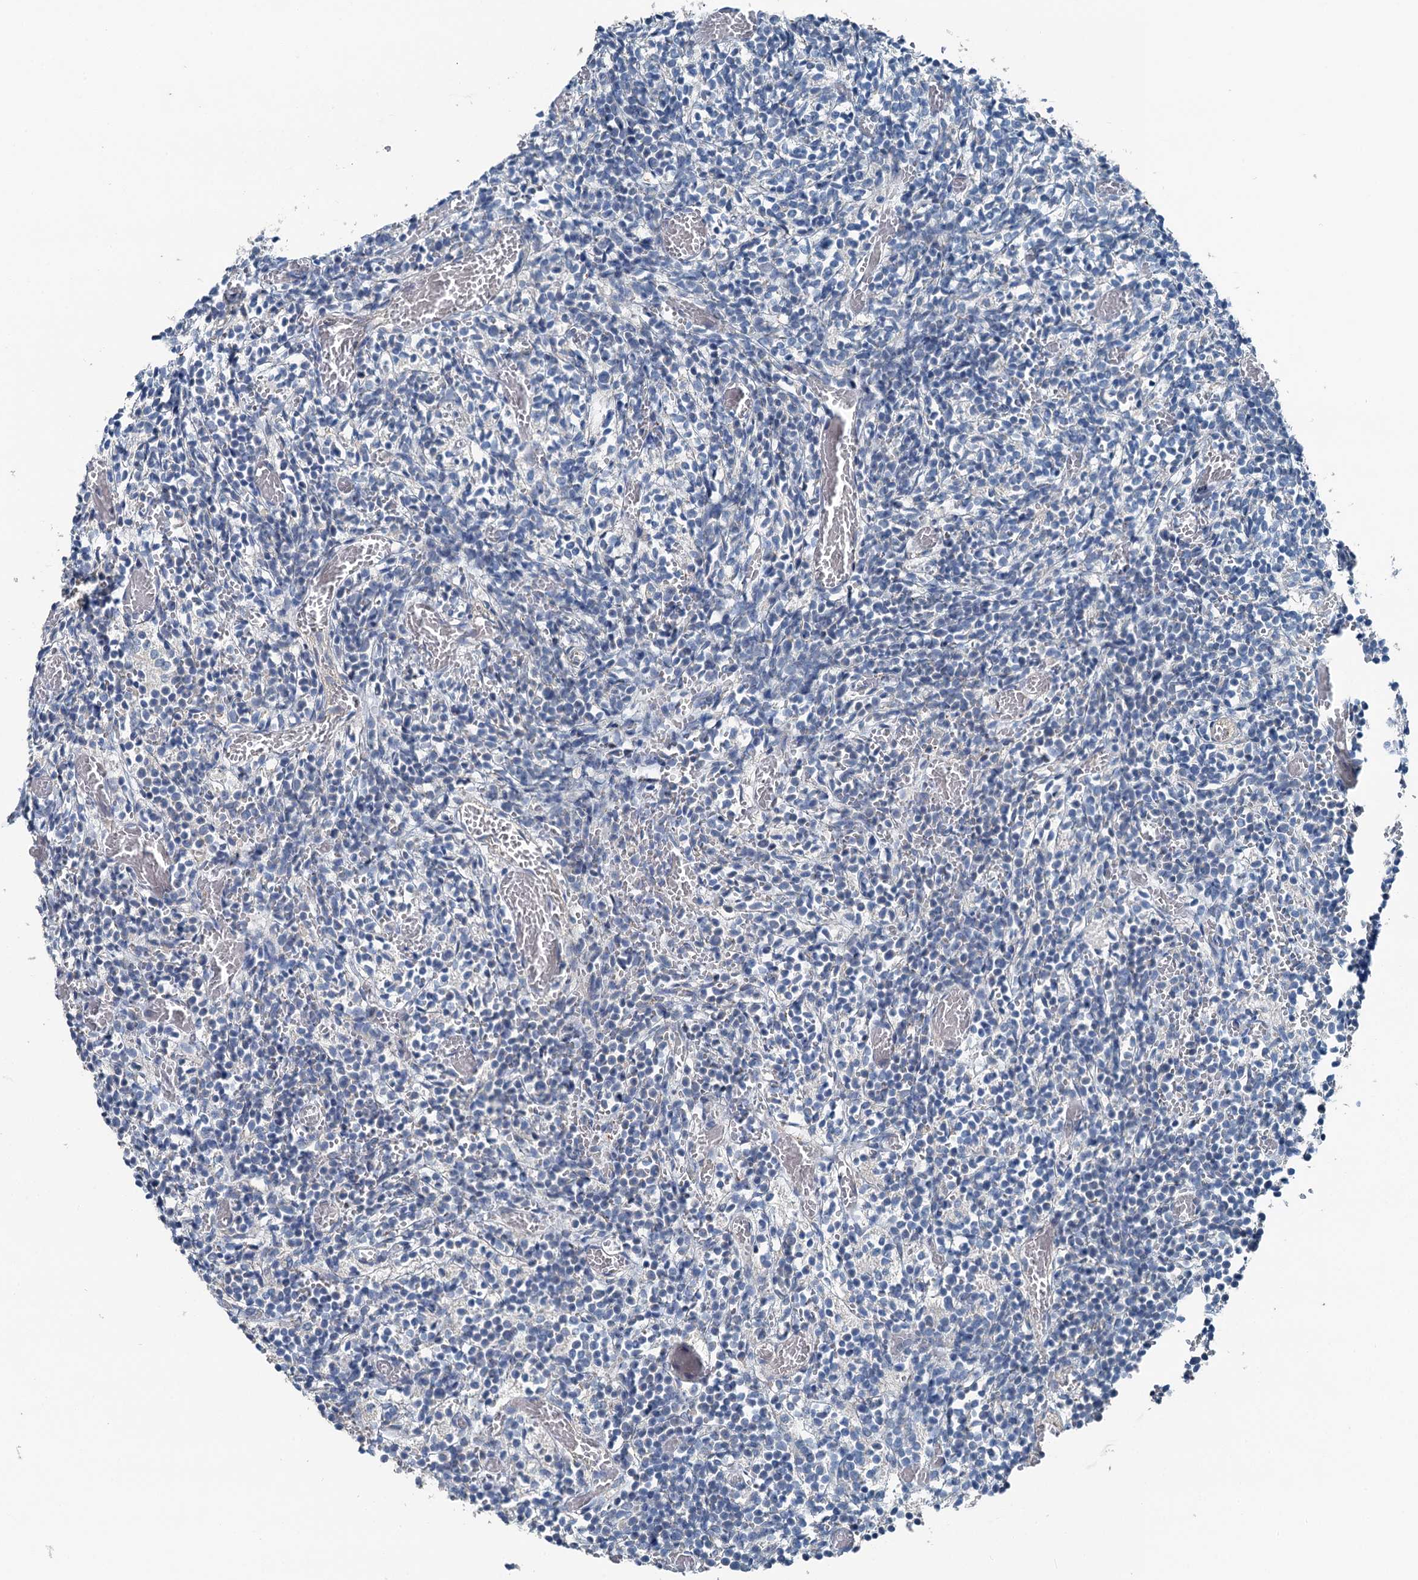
{"staining": {"intensity": "negative", "quantity": "none", "location": "none"}, "tissue": "glioma", "cell_type": "Tumor cells", "image_type": "cancer", "snomed": [{"axis": "morphology", "description": "Glioma, malignant, Low grade"}, {"axis": "topography", "description": "Brain"}], "caption": "Image shows no protein expression in tumor cells of glioma tissue. The staining is performed using DAB (3,3'-diaminobenzidine) brown chromogen with nuclei counter-stained in using hematoxylin.", "gene": "C6orf120", "patient": {"sex": "female", "age": 1}}